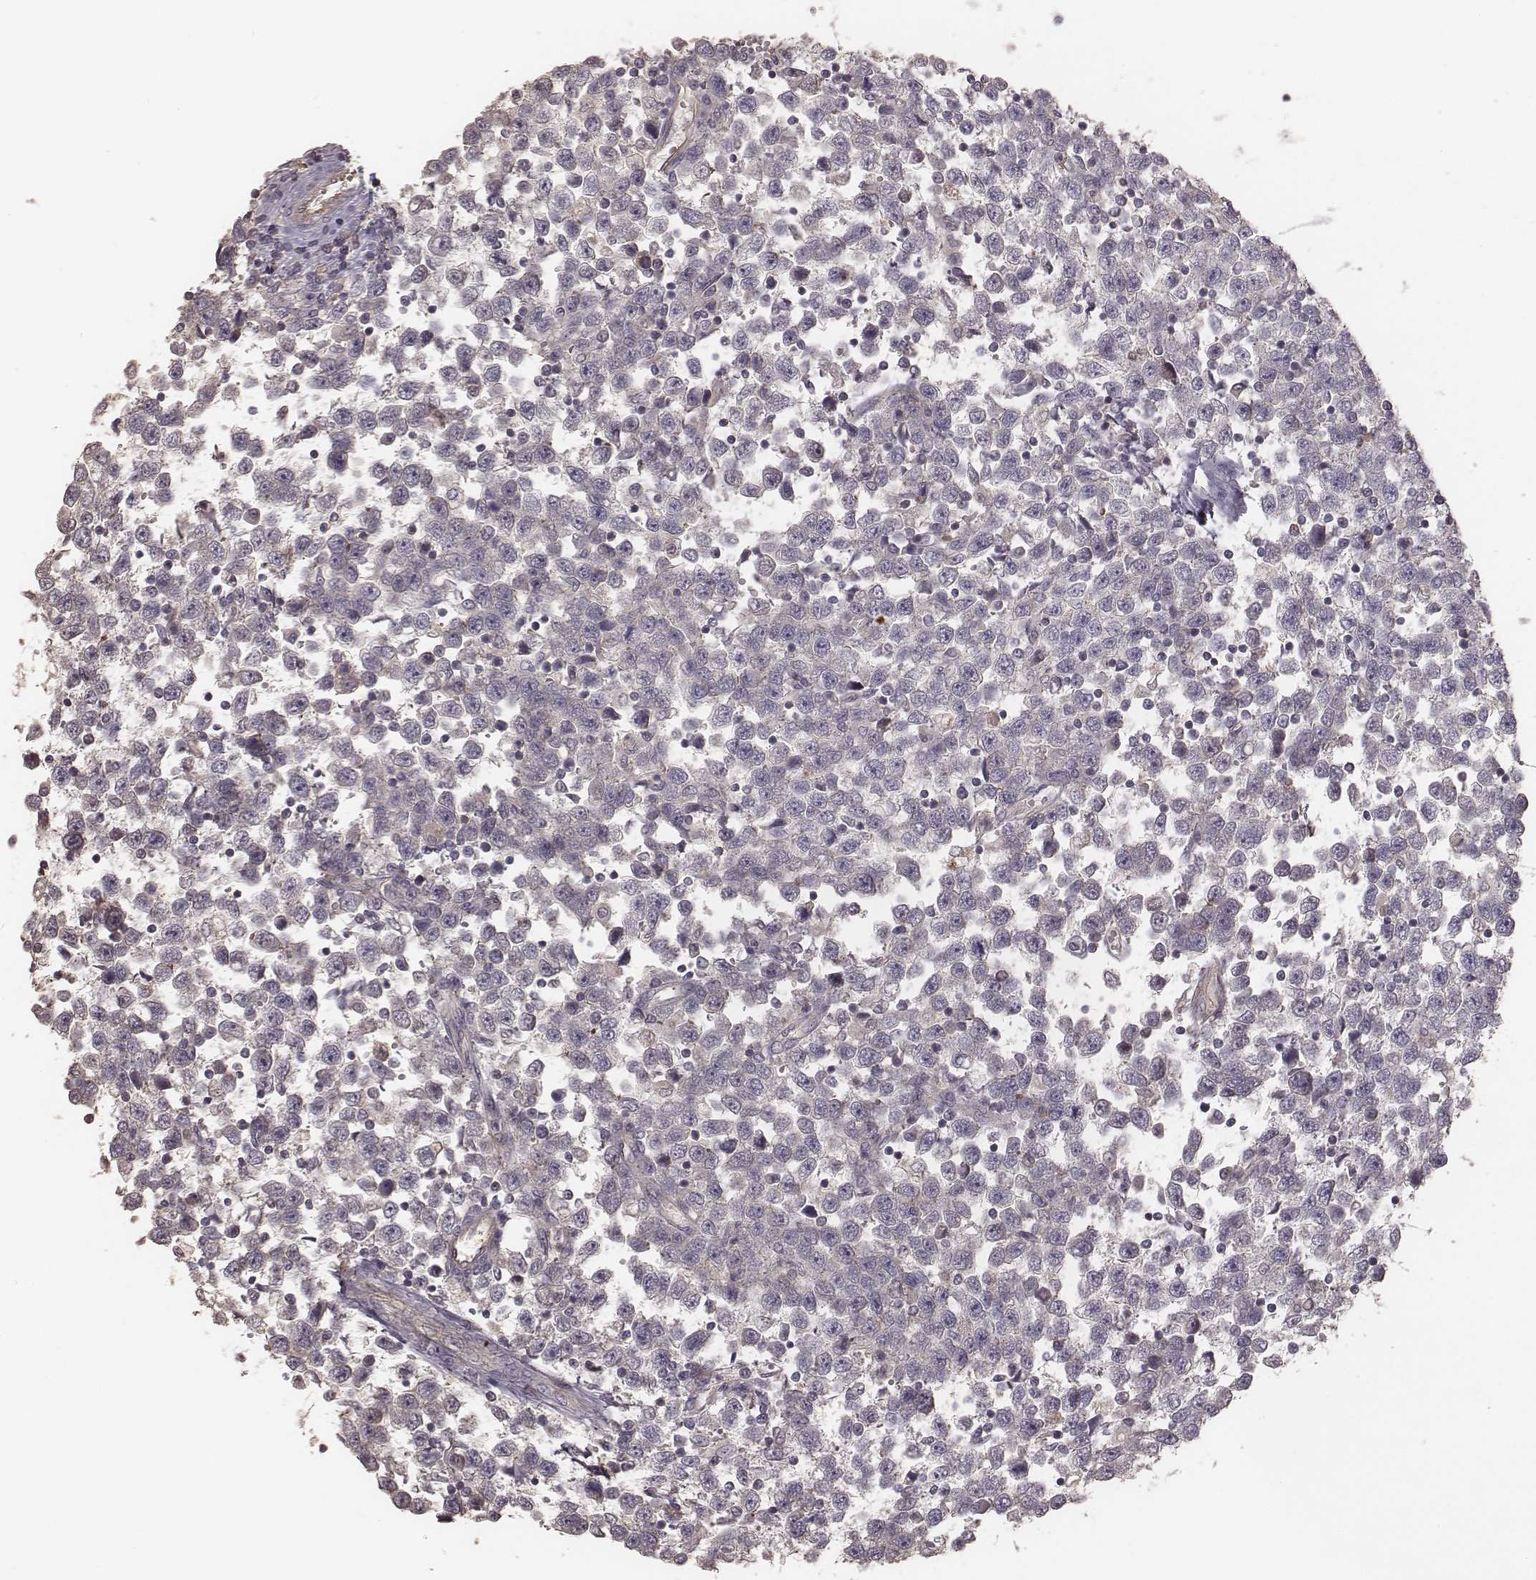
{"staining": {"intensity": "negative", "quantity": "none", "location": "none"}, "tissue": "testis cancer", "cell_type": "Tumor cells", "image_type": "cancer", "snomed": [{"axis": "morphology", "description": "Seminoma, NOS"}, {"axis": "topography", "description": "Testis"}], "caption": "The image shows no staining of tumor cells in testis cancer (seminoma). (DAB IHC visualized using brightfield microscopy, high magnification).", "gene": "OTOGL", "patient": {"sex": "male", "age": 34}}